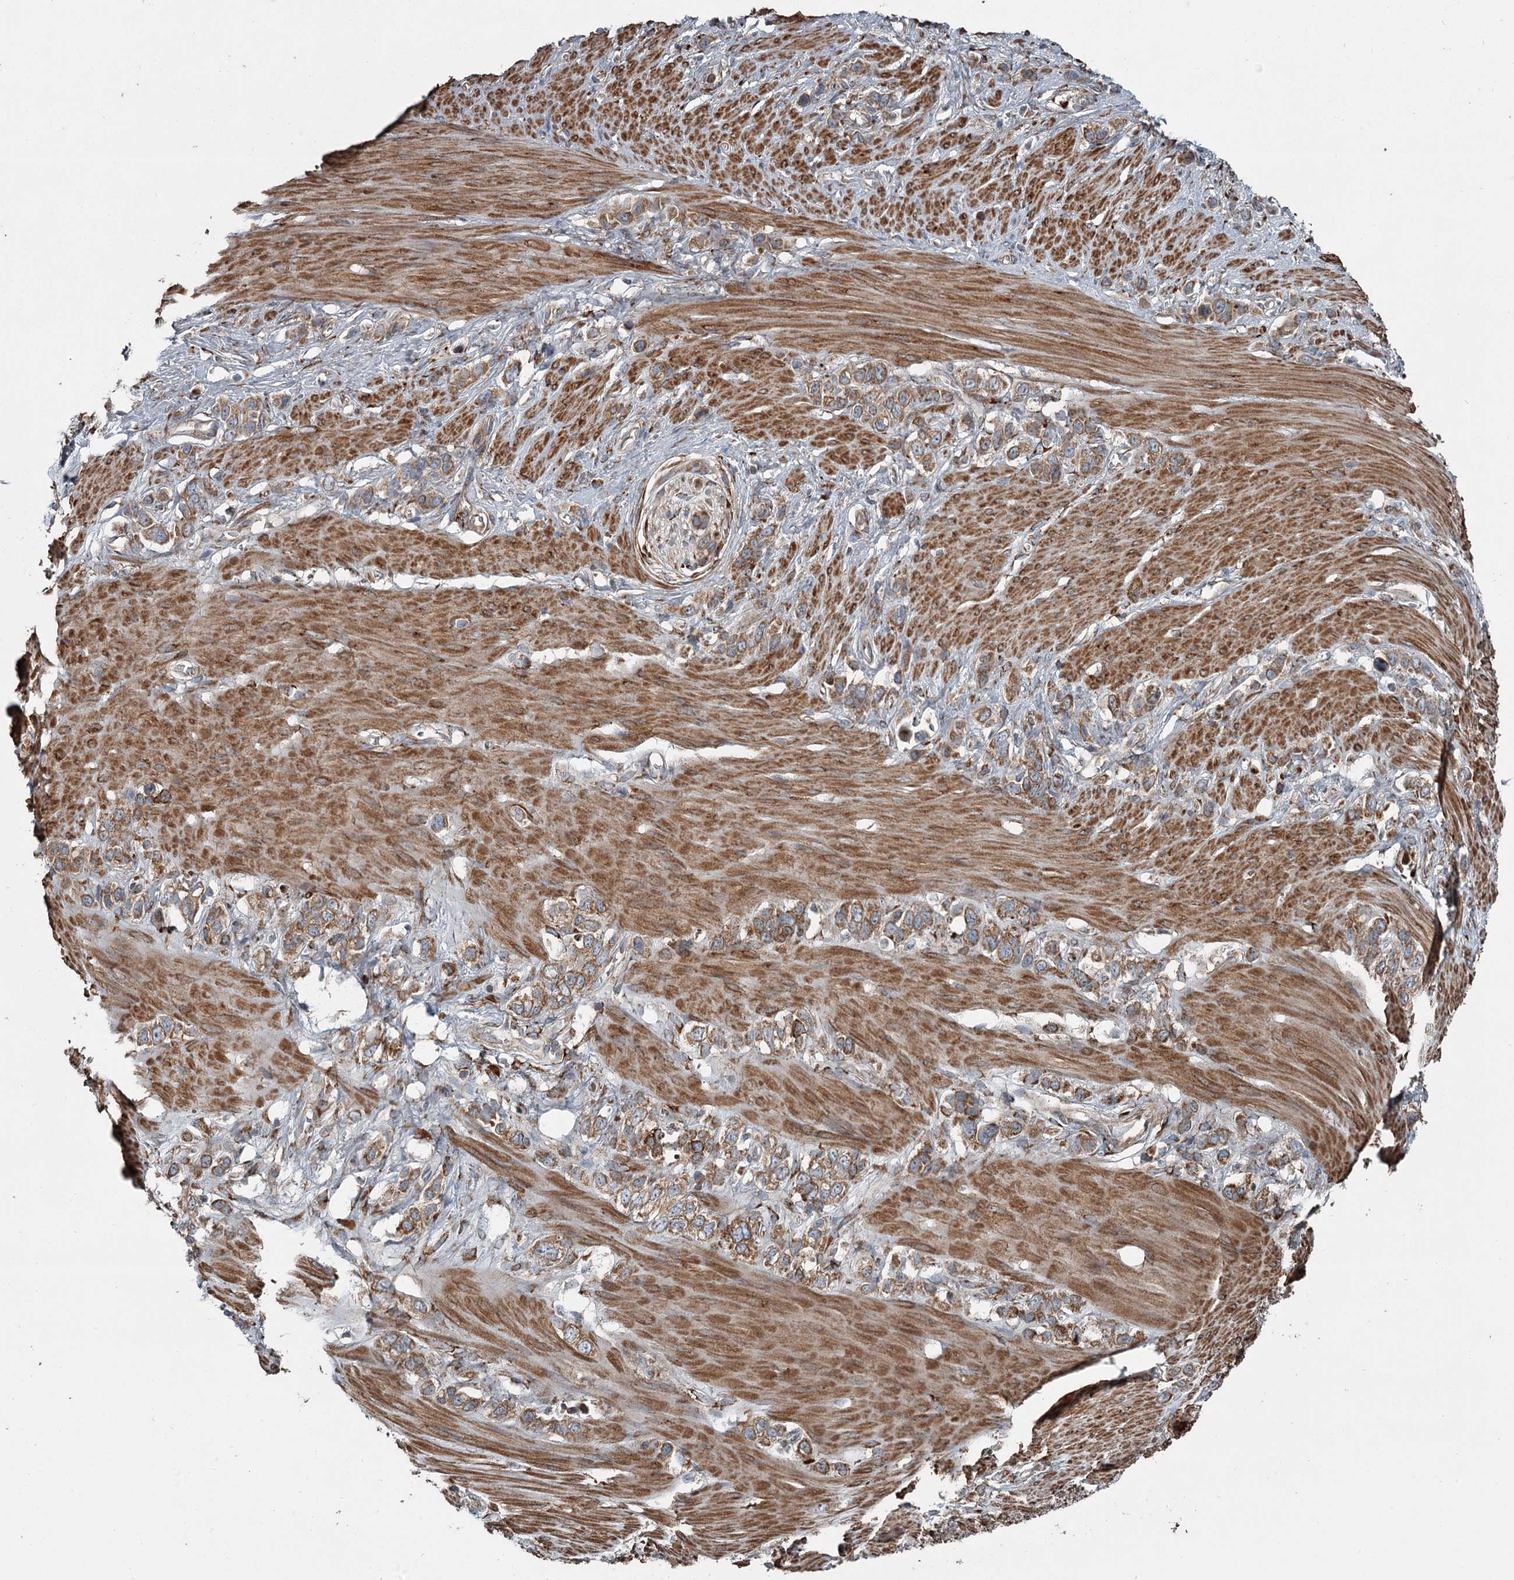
{"staining": {"intensity": "moderate", "quantity": ">75%", "location": "cytoplasmic/membranous"}, "tissue": "stomach cancer", "cell_type": "Tumor cells", "image_type": "cancer", "snomed": [{"axis": "morphology", "description": "Adenocarcinoma, NOS"}, {"axis": "morphology", "description": "Adenocarcinoma, High grade"}, {"axis": "topography", "description": "Stomach, upper"}, {"axis": "topography", "description": "Stomach, lower"}], "caption": "A micrograph of human stomach high-grade adenocarcinoma stained for a protein displays moderate cytoplasmic/membranous brown staining in tumor cells.", "gene": "RASSF8", "patient": {"sex": "female", "age": 65}}